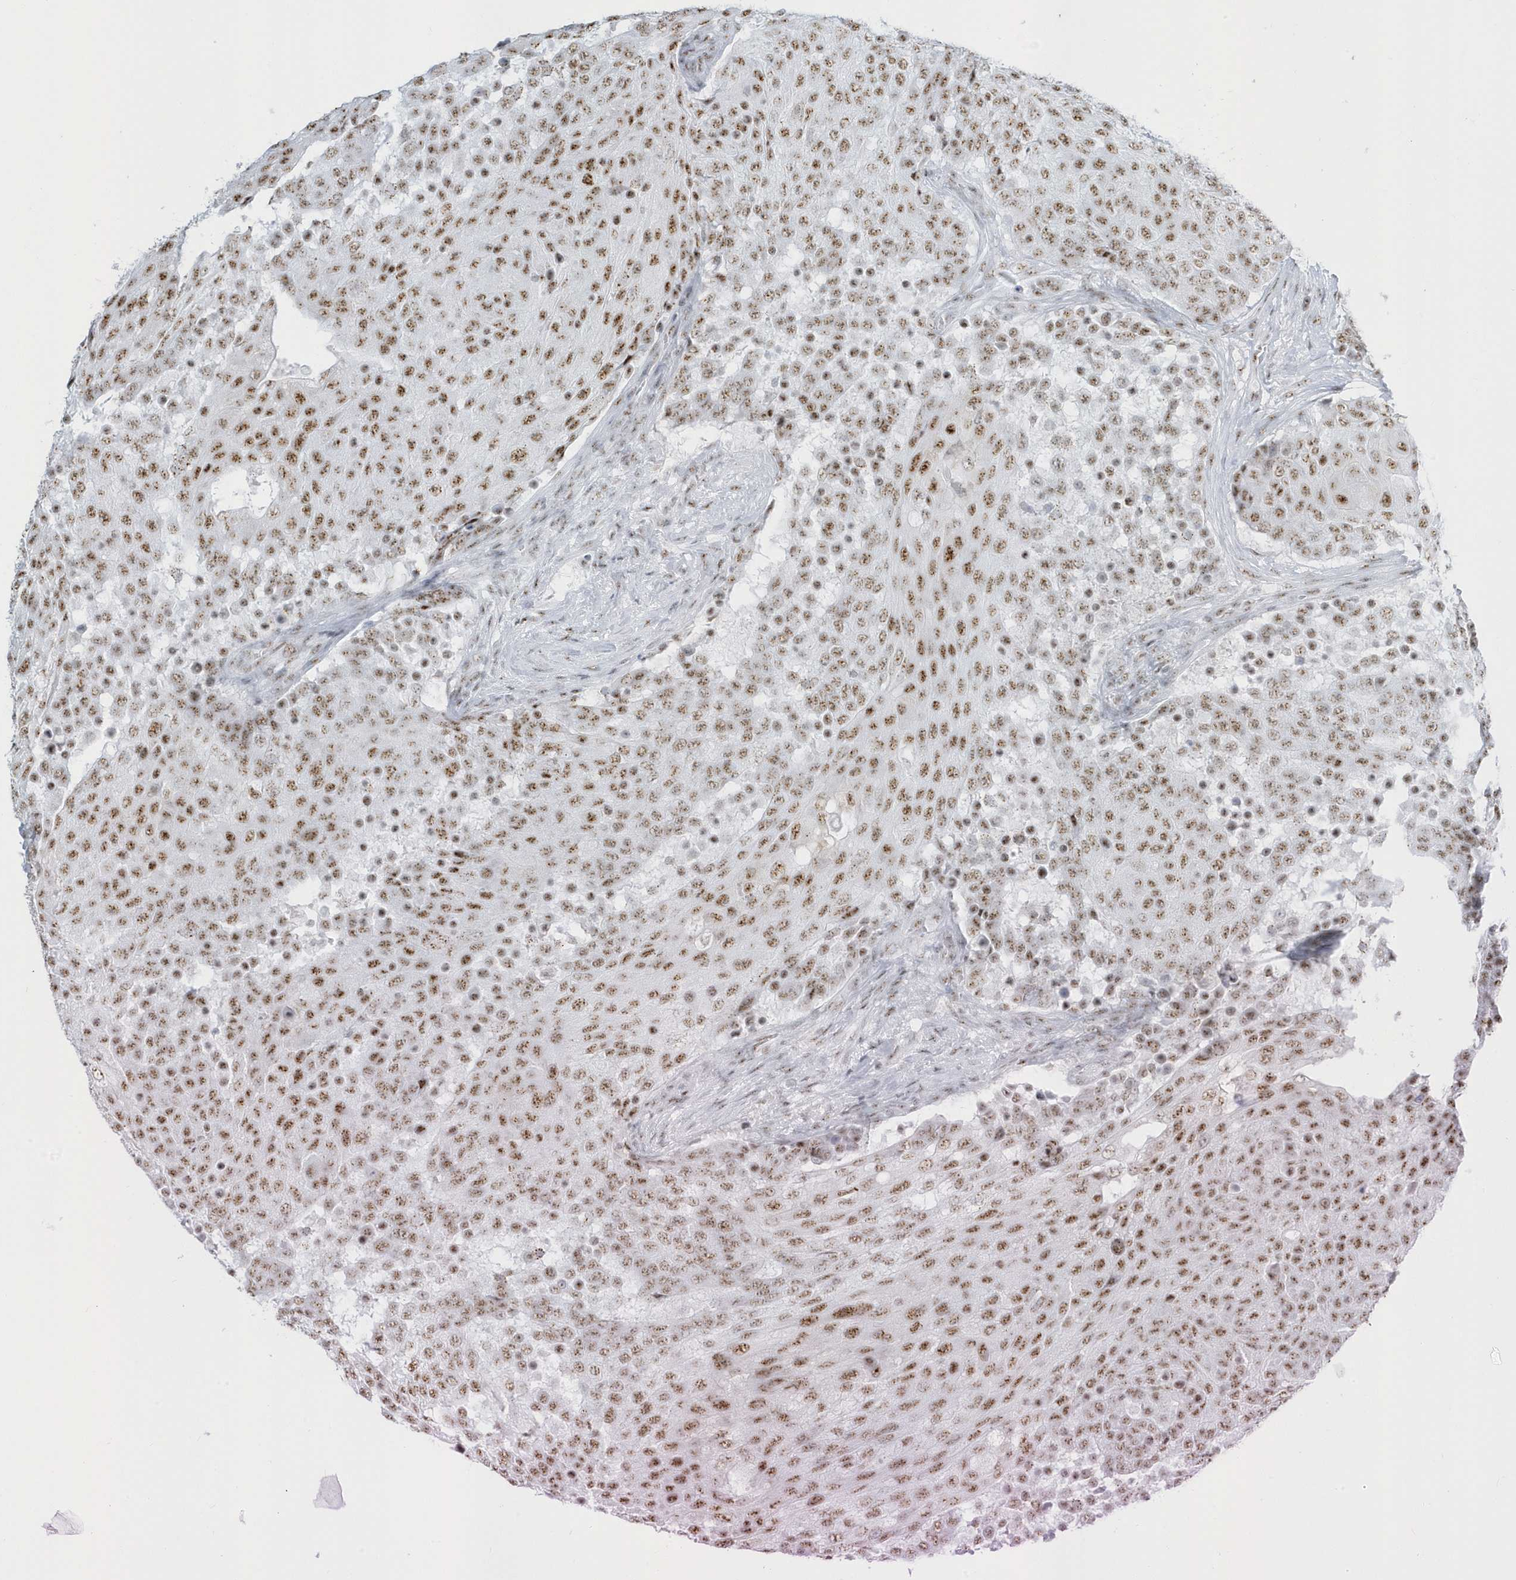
{"staining": {"intensity": "moderate", "quantity": ">75%", "location": "nuclear"}, "tissue": "urothelial cancer", "cell_type": "Tumor cells", "image_type": "cancer", "snomed": [{"axis": "morphology", "description": "Urothelial carcinoma, High grade"}, {"axis": "topography", "description": "Urinary bladder"}], "caption": "The histopathology image demonstrates immunohistochemical staining of urothelial cancer. There is moderate nuclear expression is present in approximately >75% of tumor cells. Nuclei are stained in blue.", "gene": "PLEKHN1", "patient": {"sex": "female", "age": 63}}